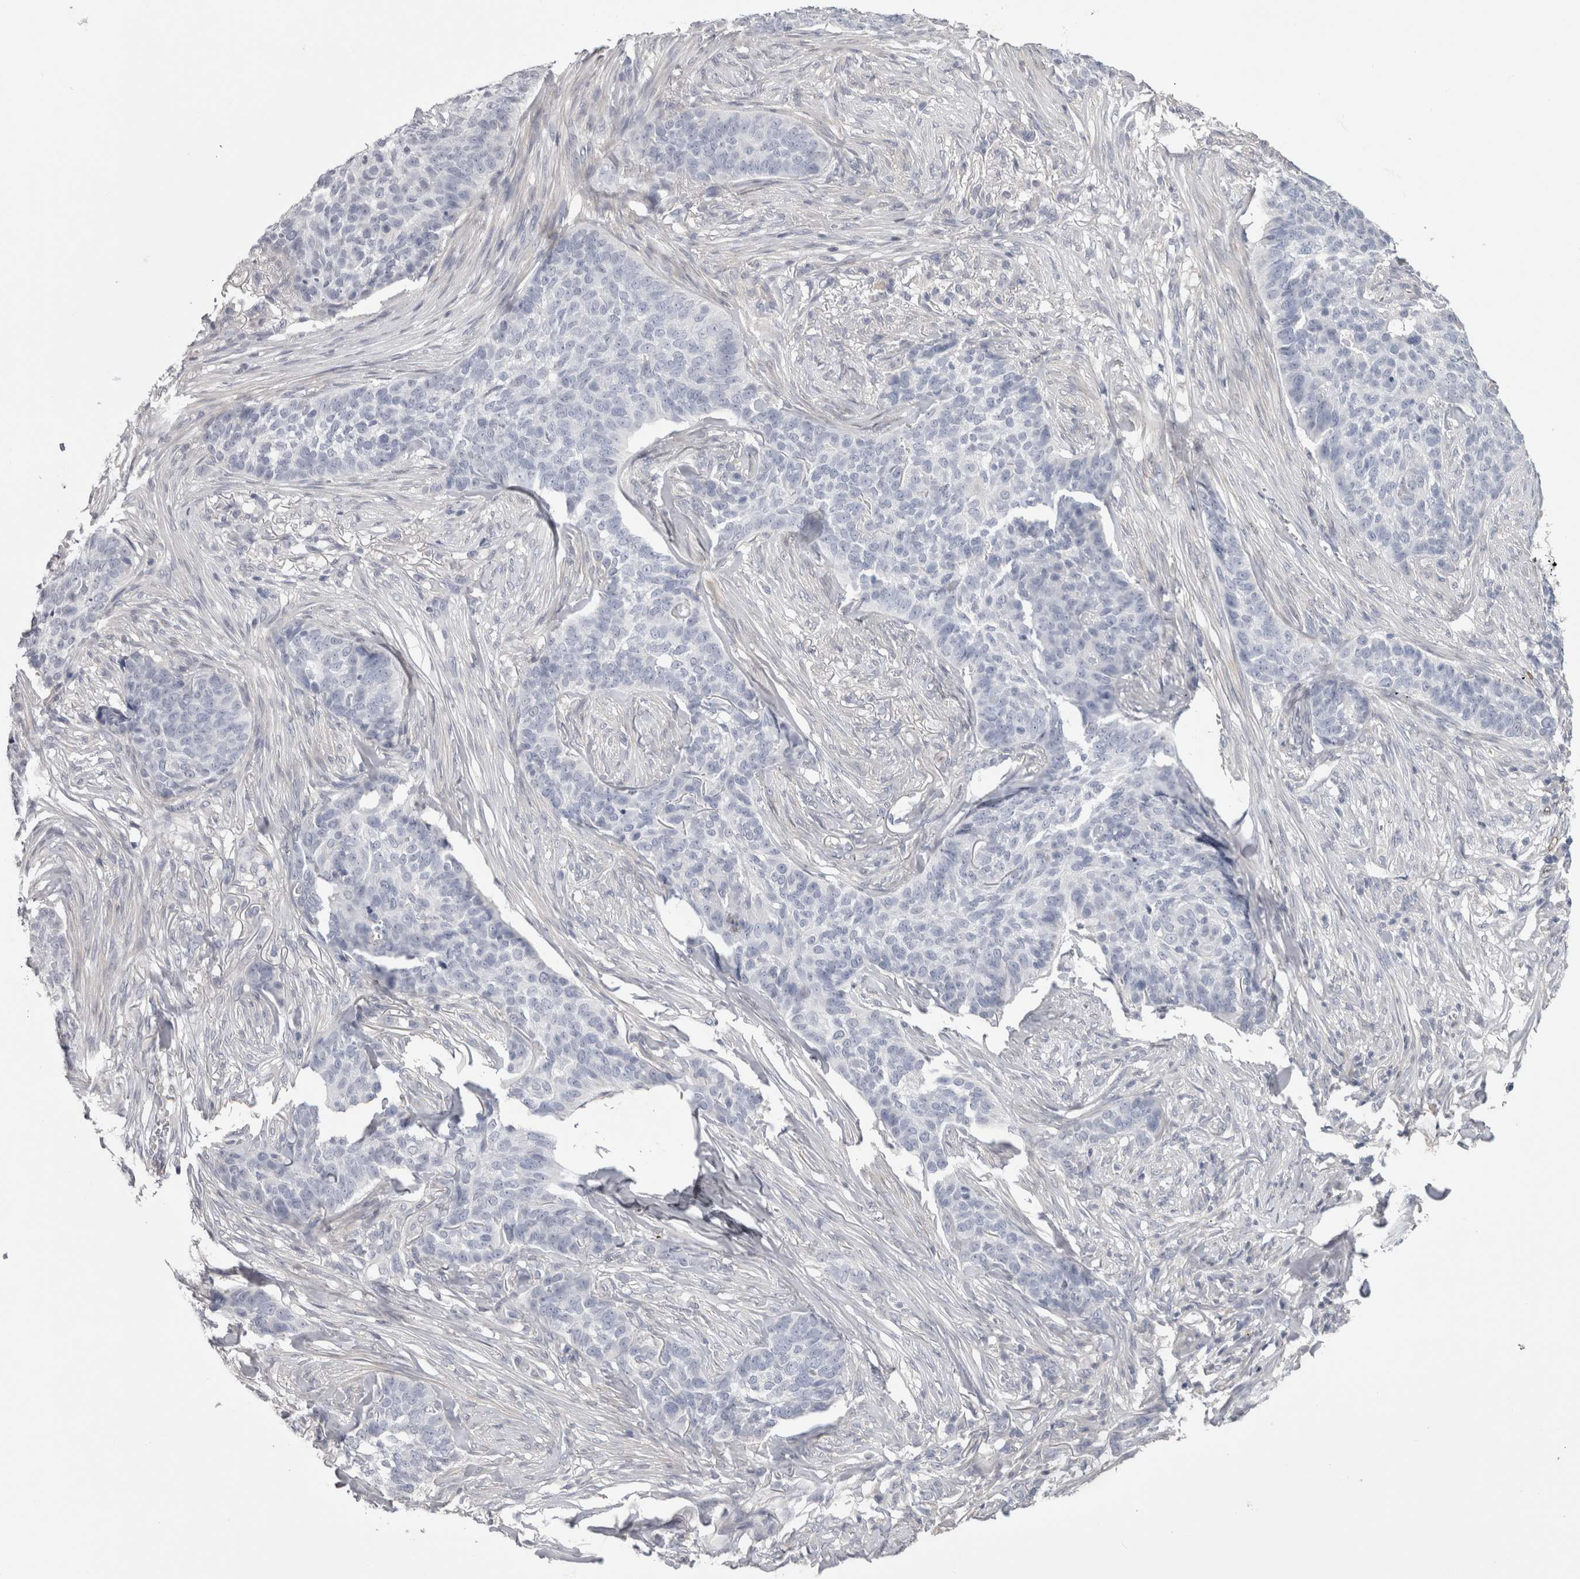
{"staining": {"intensity": "negative", "quantity": "none", "location": "none"}, "tissue": "skin cancer", "cell_type": "Tumor cells", "image_type": "cancer", "snomed": [{"axis": "morphology", "description": "Basal cell carcinoma"}, {"axis": "topography", "description": "Skin"}], "caption": "An image of skin cancer (basal cell carcinoma) stained for a protein shows no brown staining in tumor cells.", "gene": "IL33", "patient": {"sex": "male", "age": 85}}